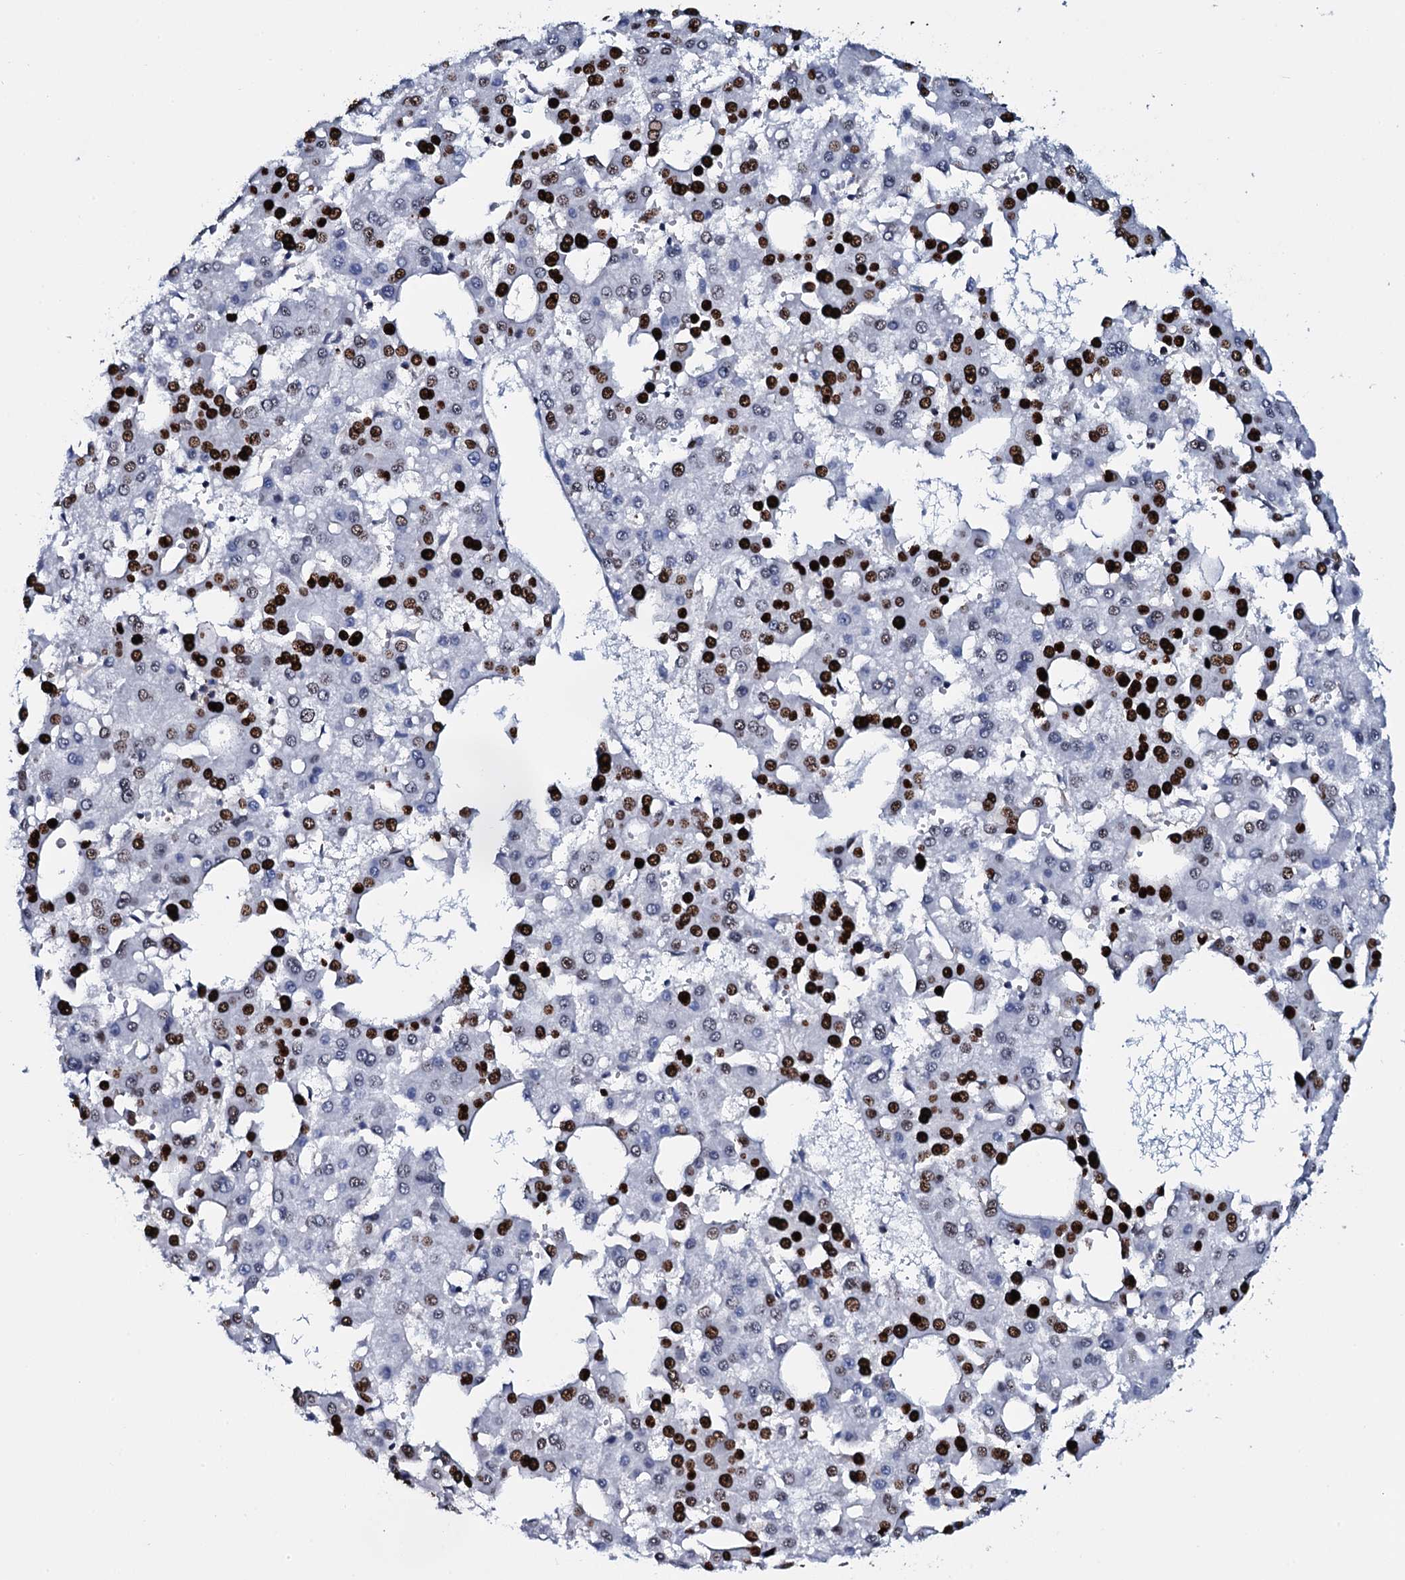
{"staining": {"intensity": "strong", "quantity": "25%-75%", "location": "nuclear"}, "tissue": "liver cancer", "cell_type": "Tumor cells", "image_type": "cancer", "snomed": [{"axis": "morphology", "description": "Carcinoma, Hepatocellular, NOS"}, {"axis": "topography", "description": "Liver"}], "caption": "This is an image of immunohistochemistry (IHC) staining of liver cancer (hepatocellular carcinoma), which shows strong expression in the nuclear of tumor cells.", "gene": "NPM2", "patient": {"sex": "male", "age": 47}}